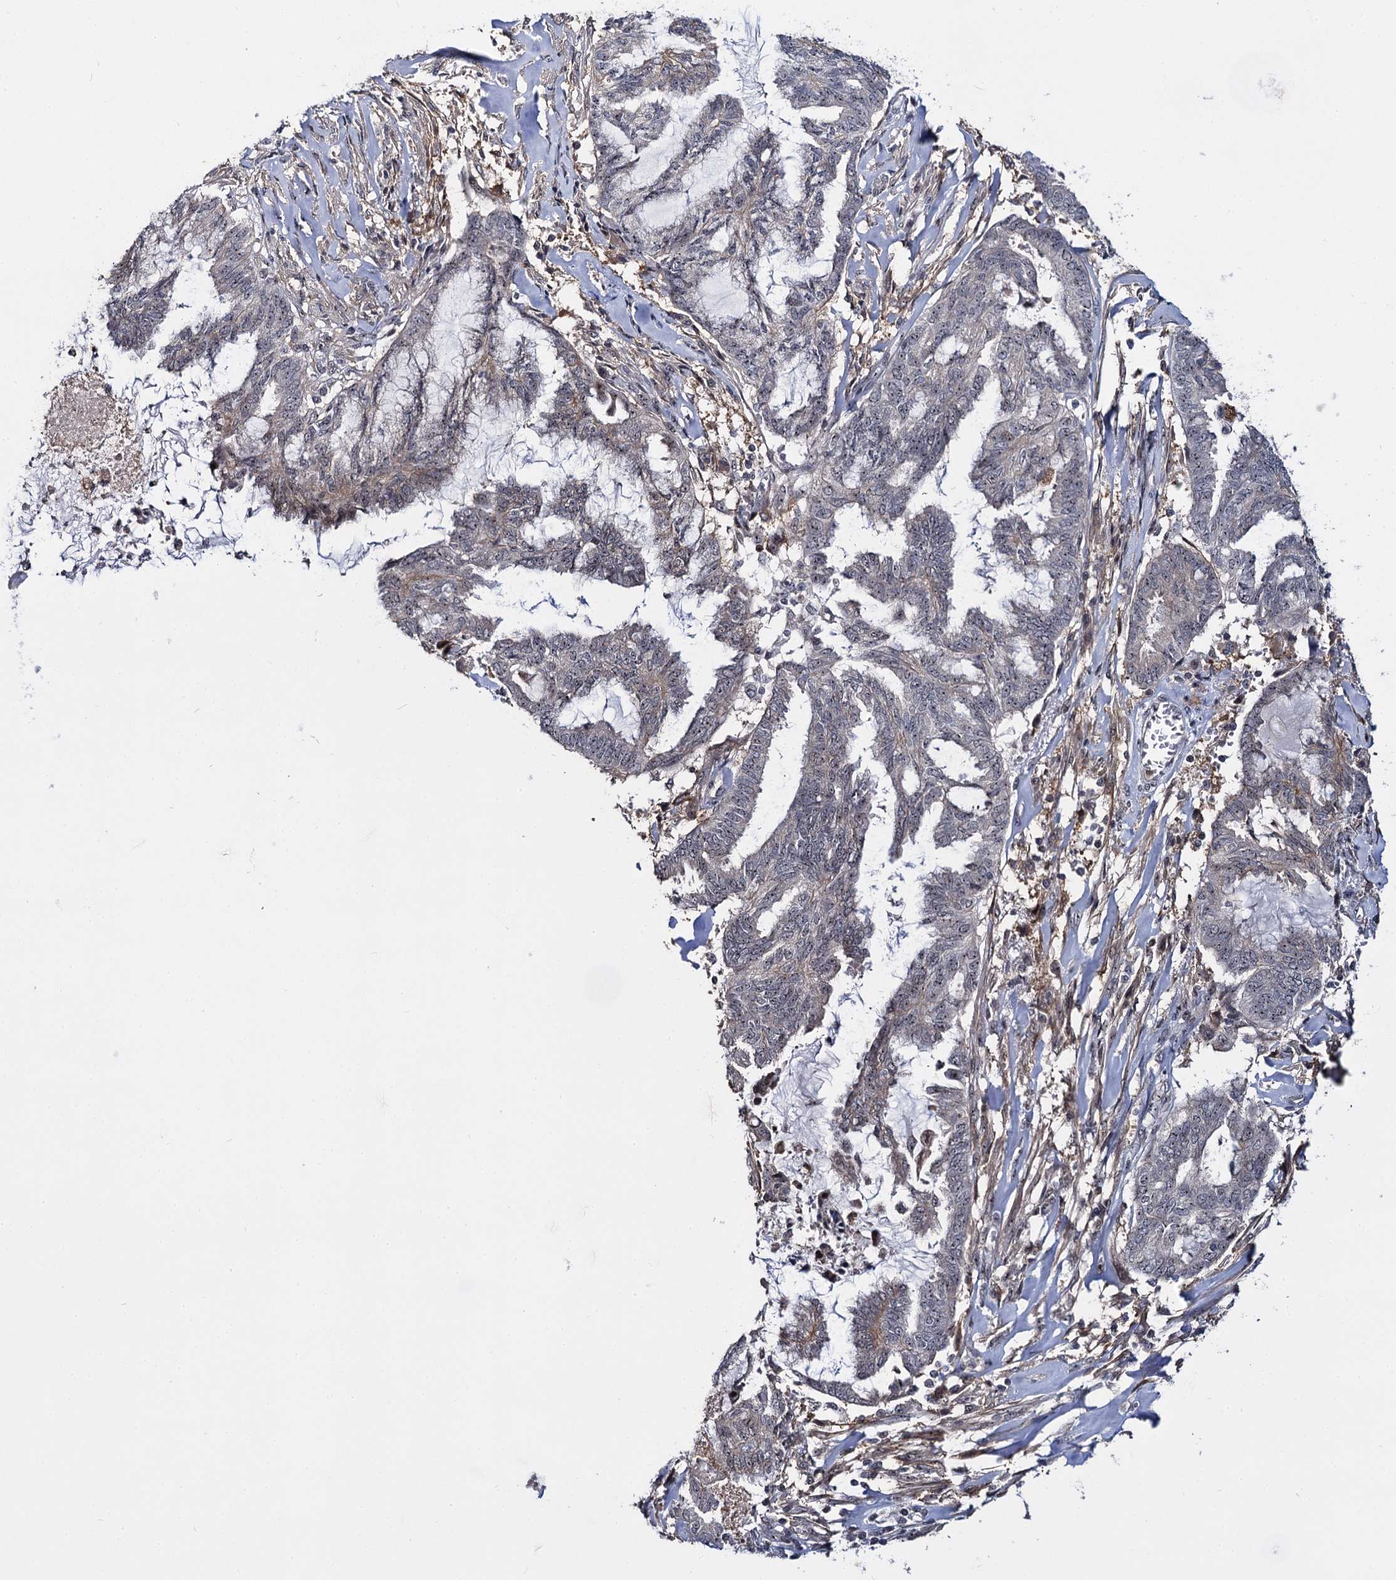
{"staining": {"intensity": "negative", "quantity": "none", "location": "none"}, "tissue": "endometrial cancer", "cell_type": "Tumor cells", "image_type": "cancer", "snomed": [{"axis": "morphology", "description": "Adenocarcinoma, NOS"}, {"axis": "topography", "description": "Endometrium"}], "caption": "Immunohistochemistry (IHC) photomicrograph of neoplastic tissue: human endometrial cancer stained with DAB (3,3'-diaminobenzidine) reveals no significant protein expression in tumor cells.", "gene": "SUPT20H", "patient": {"sex": "female", "age": 86}}